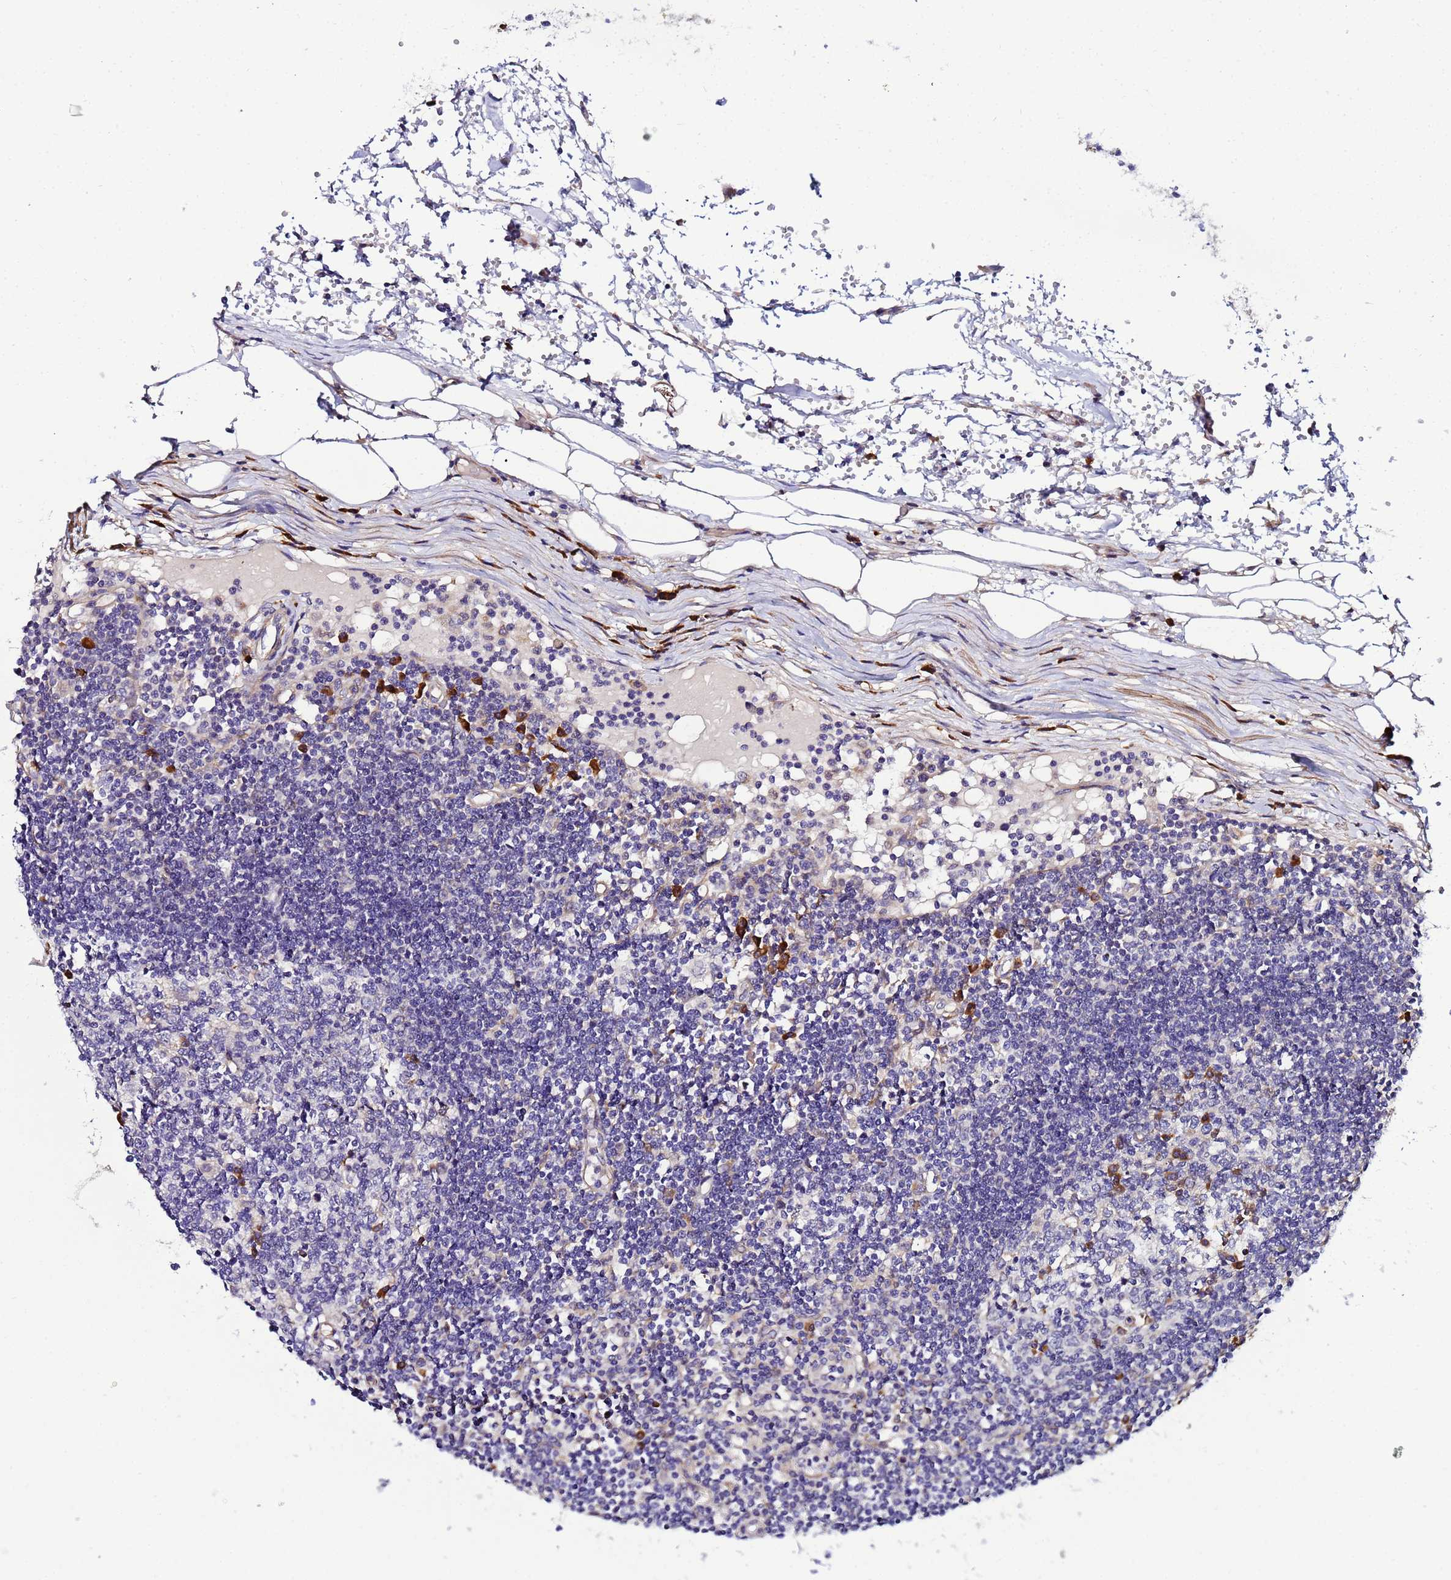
{"staining": {"intensity": "moderate", "quantity": "<25%", "location": "cytoplasmic/membranous"}, "tissue": "lymph node", "cell_type": "Germinal center cells", "image_type": "normal", "snomed": [{"axis": "morphology", "description": "Adenocarcinoma, NOS"}, {"axis": "topography", "description": "Lymph node"}], "caption": "This micrograph exhibits benign lymph node stained with IHC to label a protein in brown. The cytoplasmic/membranous of germinal center cells show moderate positivity for the protein. Nuclei are counter-stained blue.", "gene": "JRKL", "patient": {"sex": "female", "age": 62}}